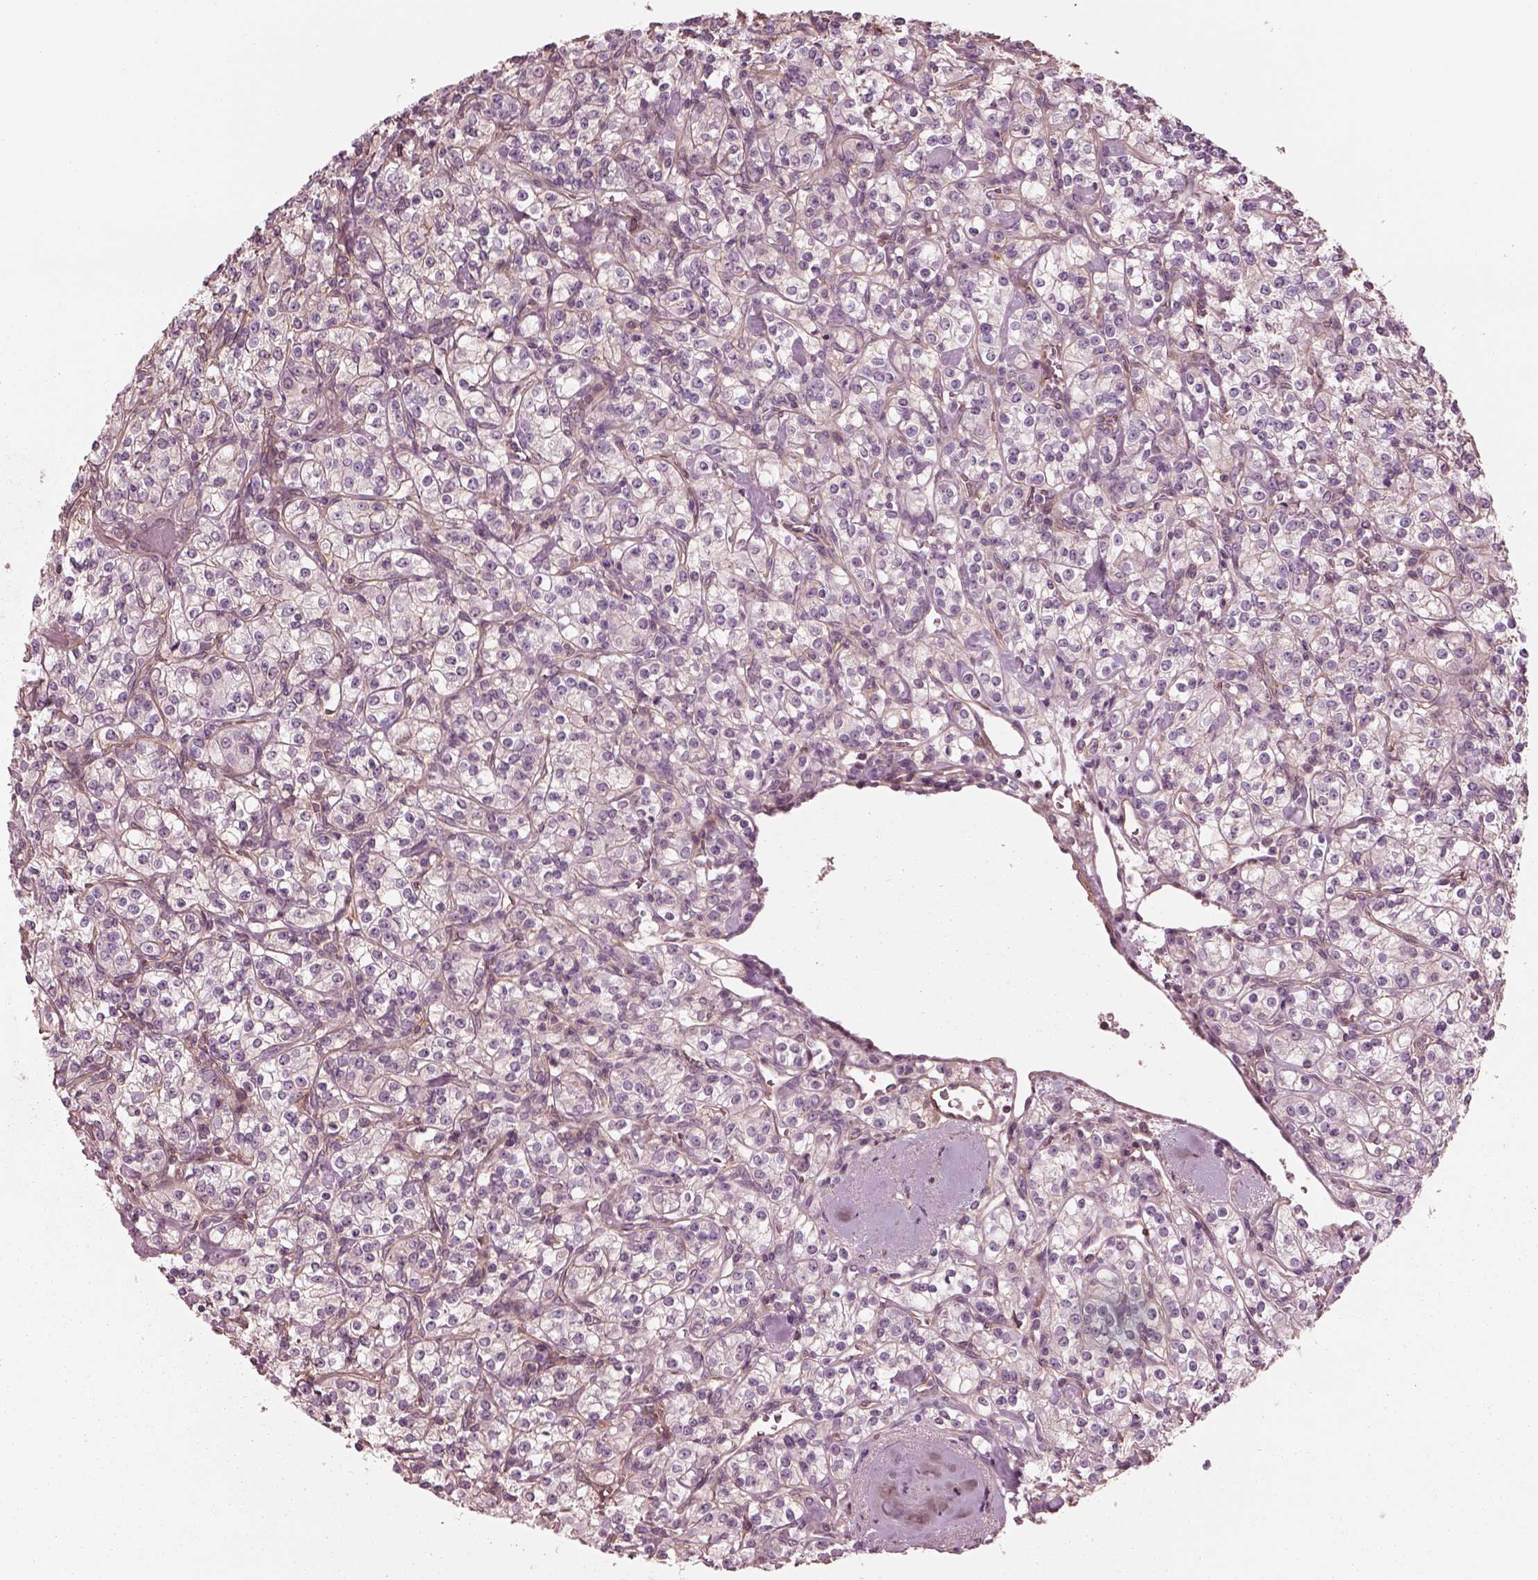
{"staining": {"intensity": "weak", "quantity": "25%-75%", "location": "cytoplasmic/membranous"}, "tissue": "renal cancer", "cell_type": "Tumor cells", "image_type": "cancer", "snomed": [{"axis": "morphology", "description": "Adenocarcinoma, NOS"}, {"axis": "topography", "description": "Kidney"}], "caption": "A brown stain highlights weak cytoplasmic/membranous positivity of a protein in human renal cancer tumor cells.", "gene": "ELAPOR1", "patient": {"sex": "male", "age": 77}}